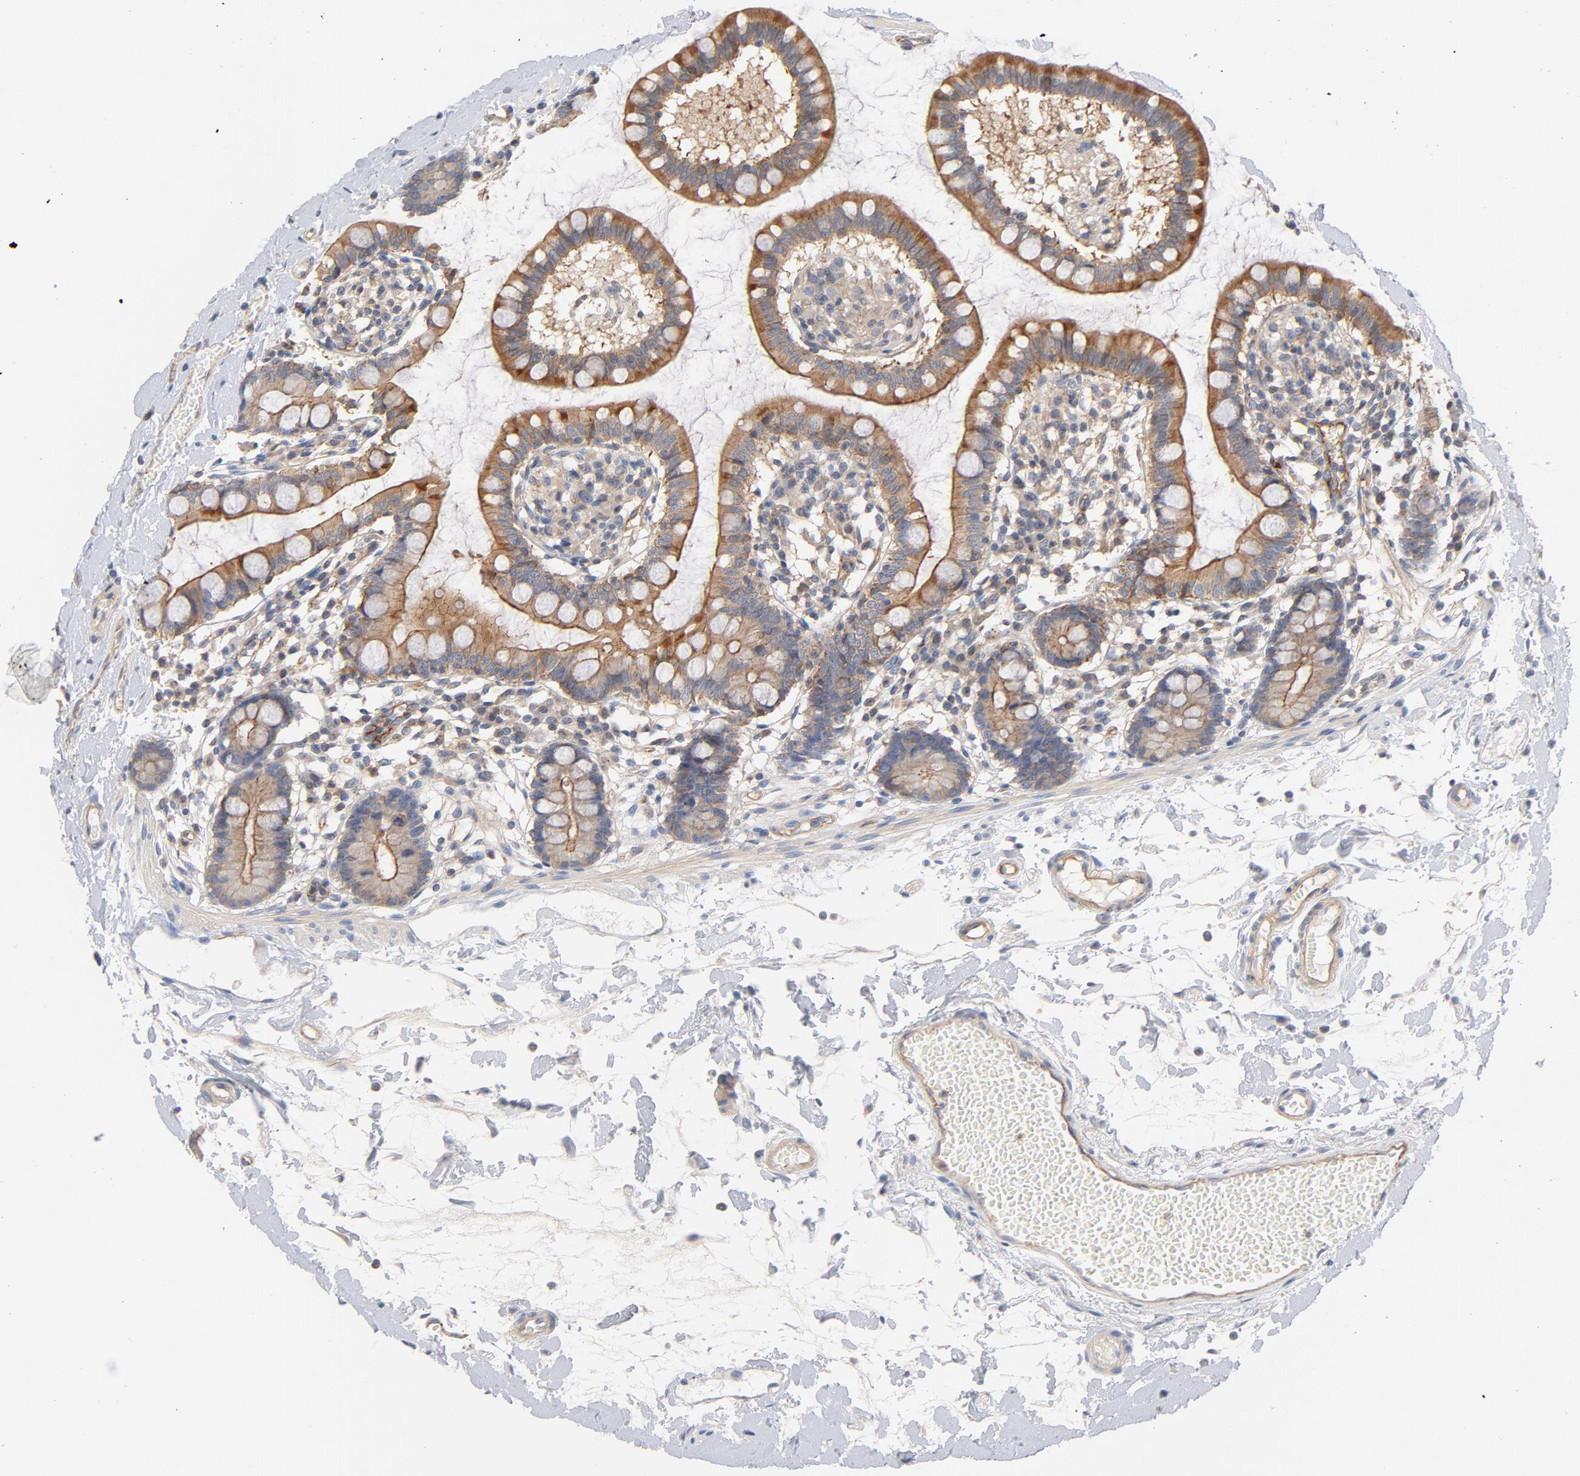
{"staining": {"intensity": "moderate", "quantity": ">75%", "location": "cytoplasmic/membranous"}, "tissue": "small intestine", "cell_type": "Glandular cells", "image_type": "normal", "snomed": [{"axis": "morphology", "description": "Normal tissue, NOS"}, {"axis": "topography", "description": "Small intestine"}], "caption": "Protein expression analysis of unremarkable small intestine exhibits moderate cytoplasmic/membranous staining in approximately >75% of glandular cells.", "gene": "STRN3", "patient": {"sex": "female", "age": 61}}